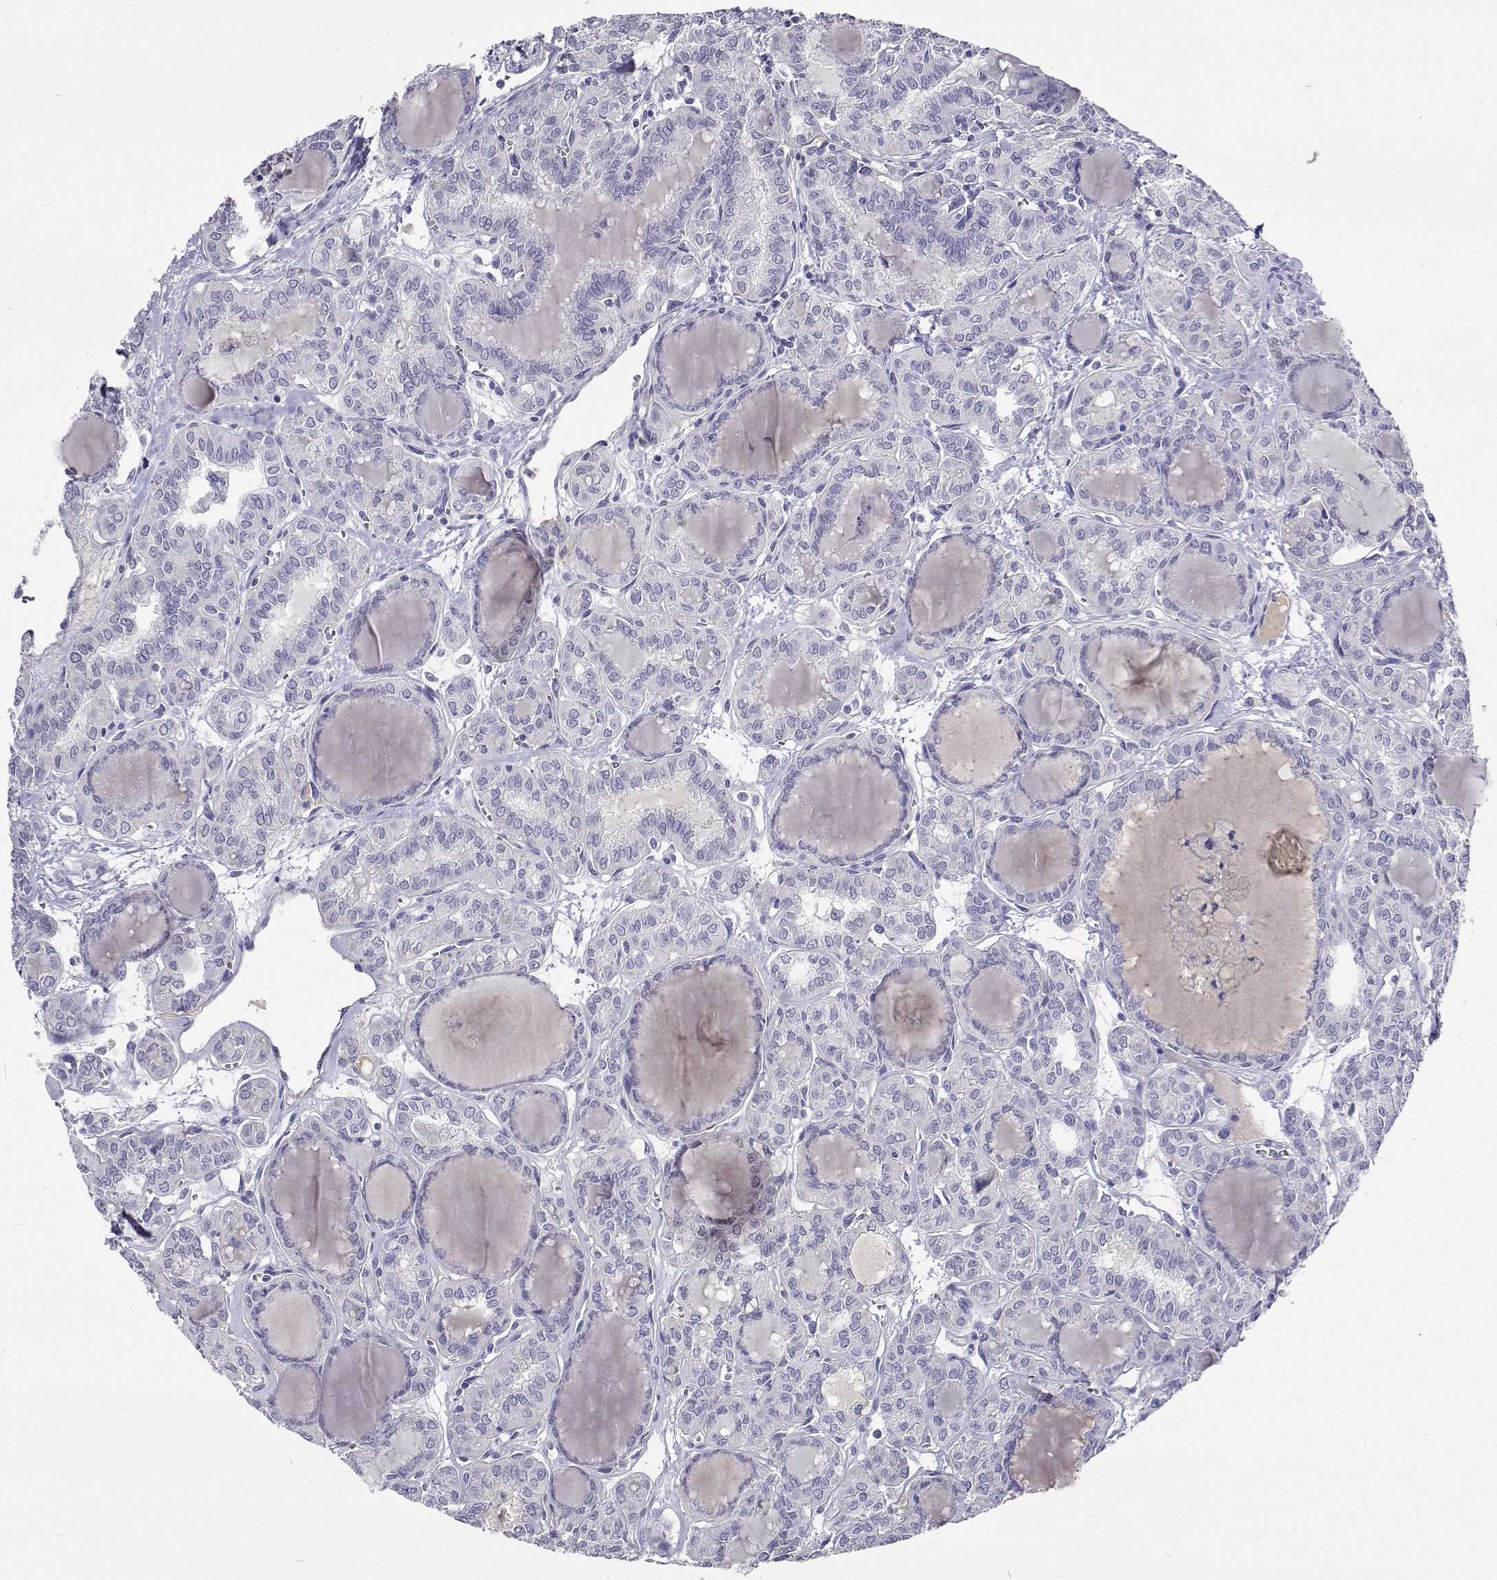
{"staining": {"intensity": "negative", "quantity": "none", "location": "none"}, "tissue": "thyroid cancer", "cell_type": "Tumor cells", "image_type": "cancer", "snomed": [{"axis": "morphology", "description": "Papillary adenocarcinoma, NOS"}, {"axis": "topography", "description": "Thyroid gland"}], "caption": "IHC photomicrograph of thyroid papillary adenocarcinoma stained for a protein (brown), which shows no positivity in tumor cells.", "gene": "CFAP44", "patient": {"sex": "female", "age": 41}}